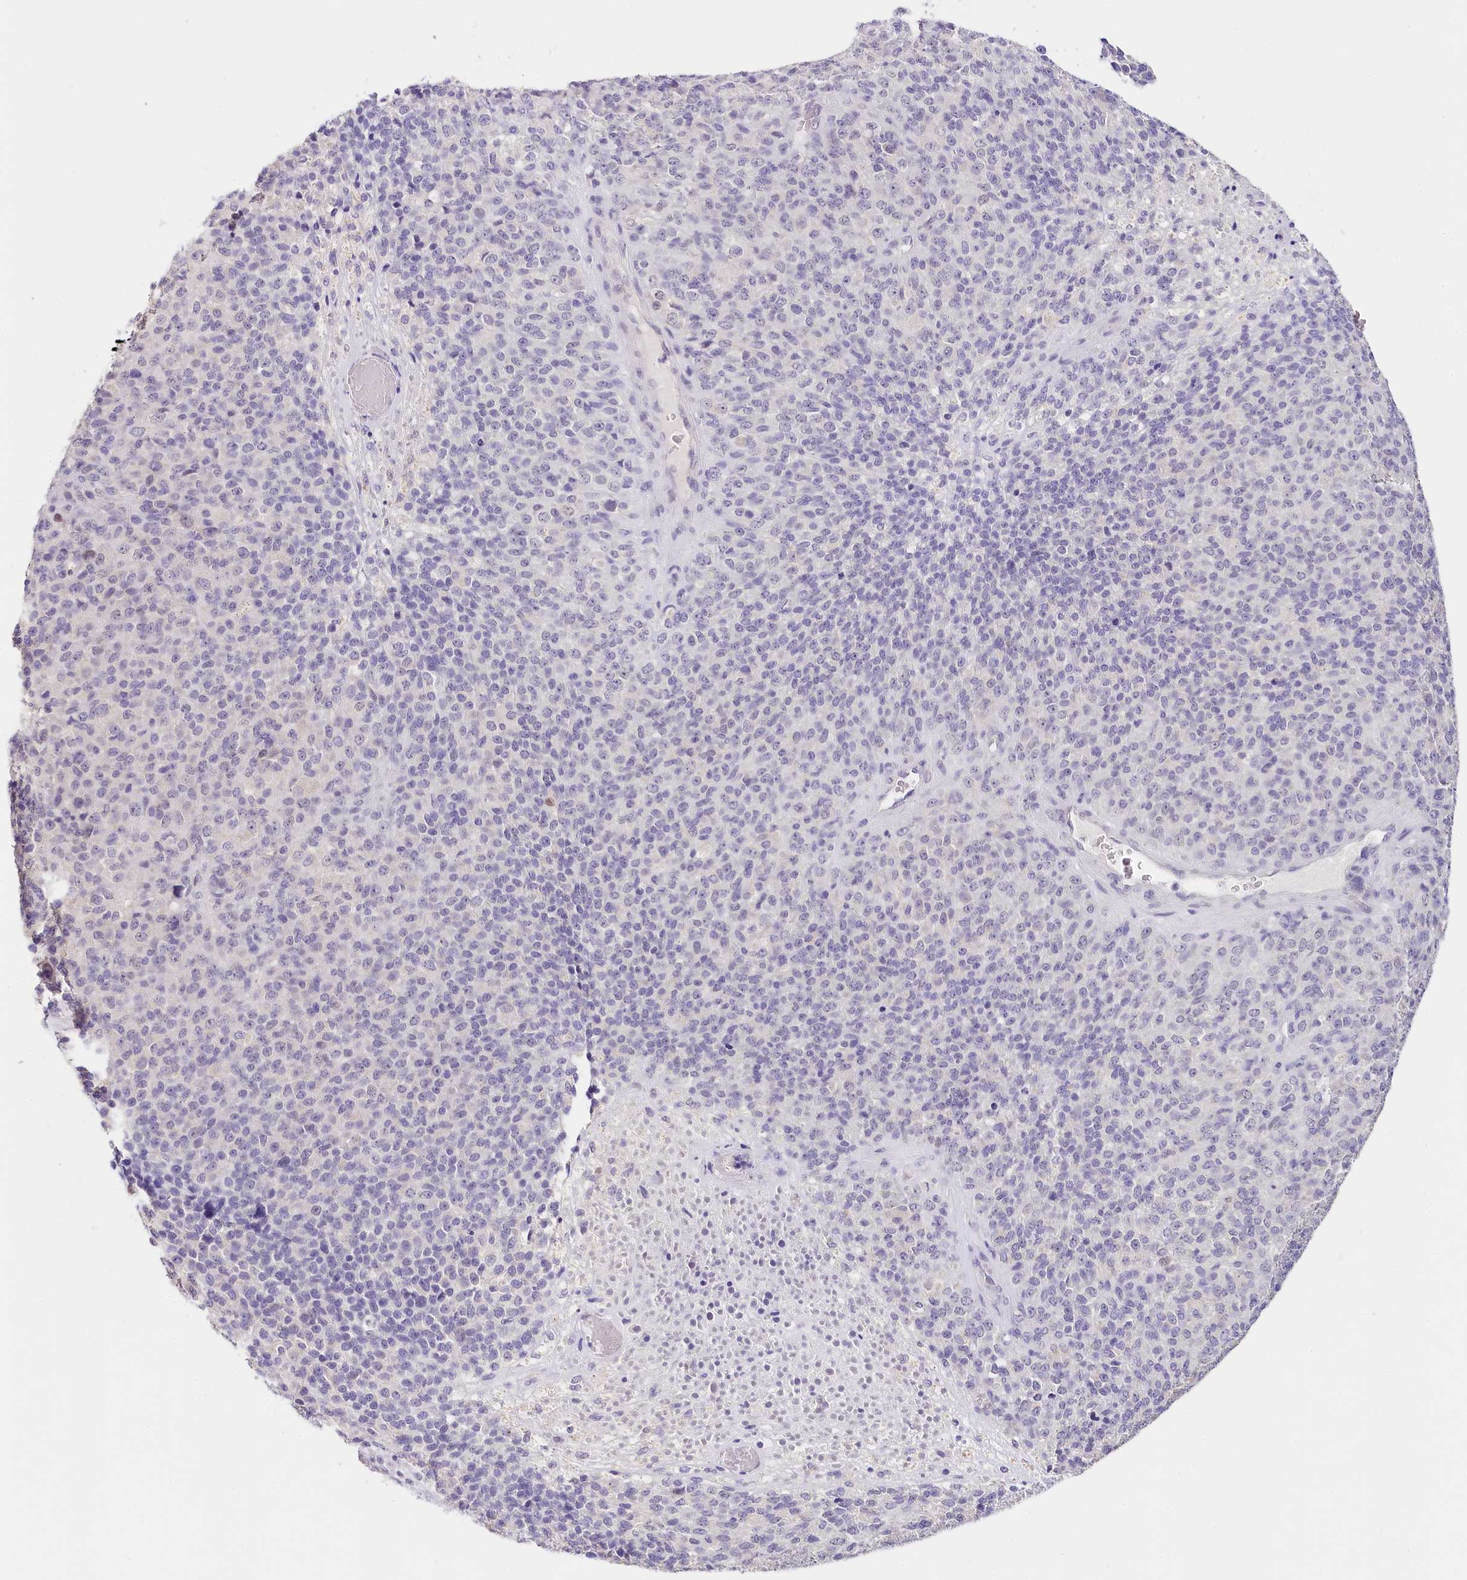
{"staining": {"intensity": "negative", "quantity": "none", "location": "none"}, "tissue": "melanoma", "cell_type": "Tumor cells", "image_type": "cancer", "snomed": [{"axis": "morphology", "description": "Malignant melanoma, Metastatic site"}, {"axis": "topography", "description": "Brain"}], "caption": "High power microscopy histopathology image of an immunohistochemistry photomicrograph of malignant melanoma (metastatic site), revealing no significant positivity in tumor cells. (DAB immunohistochemistry visualized using brightfield microscopy, high magnification).", "gene": "TP53", "patient": {"sex": "female", "age": 56}}